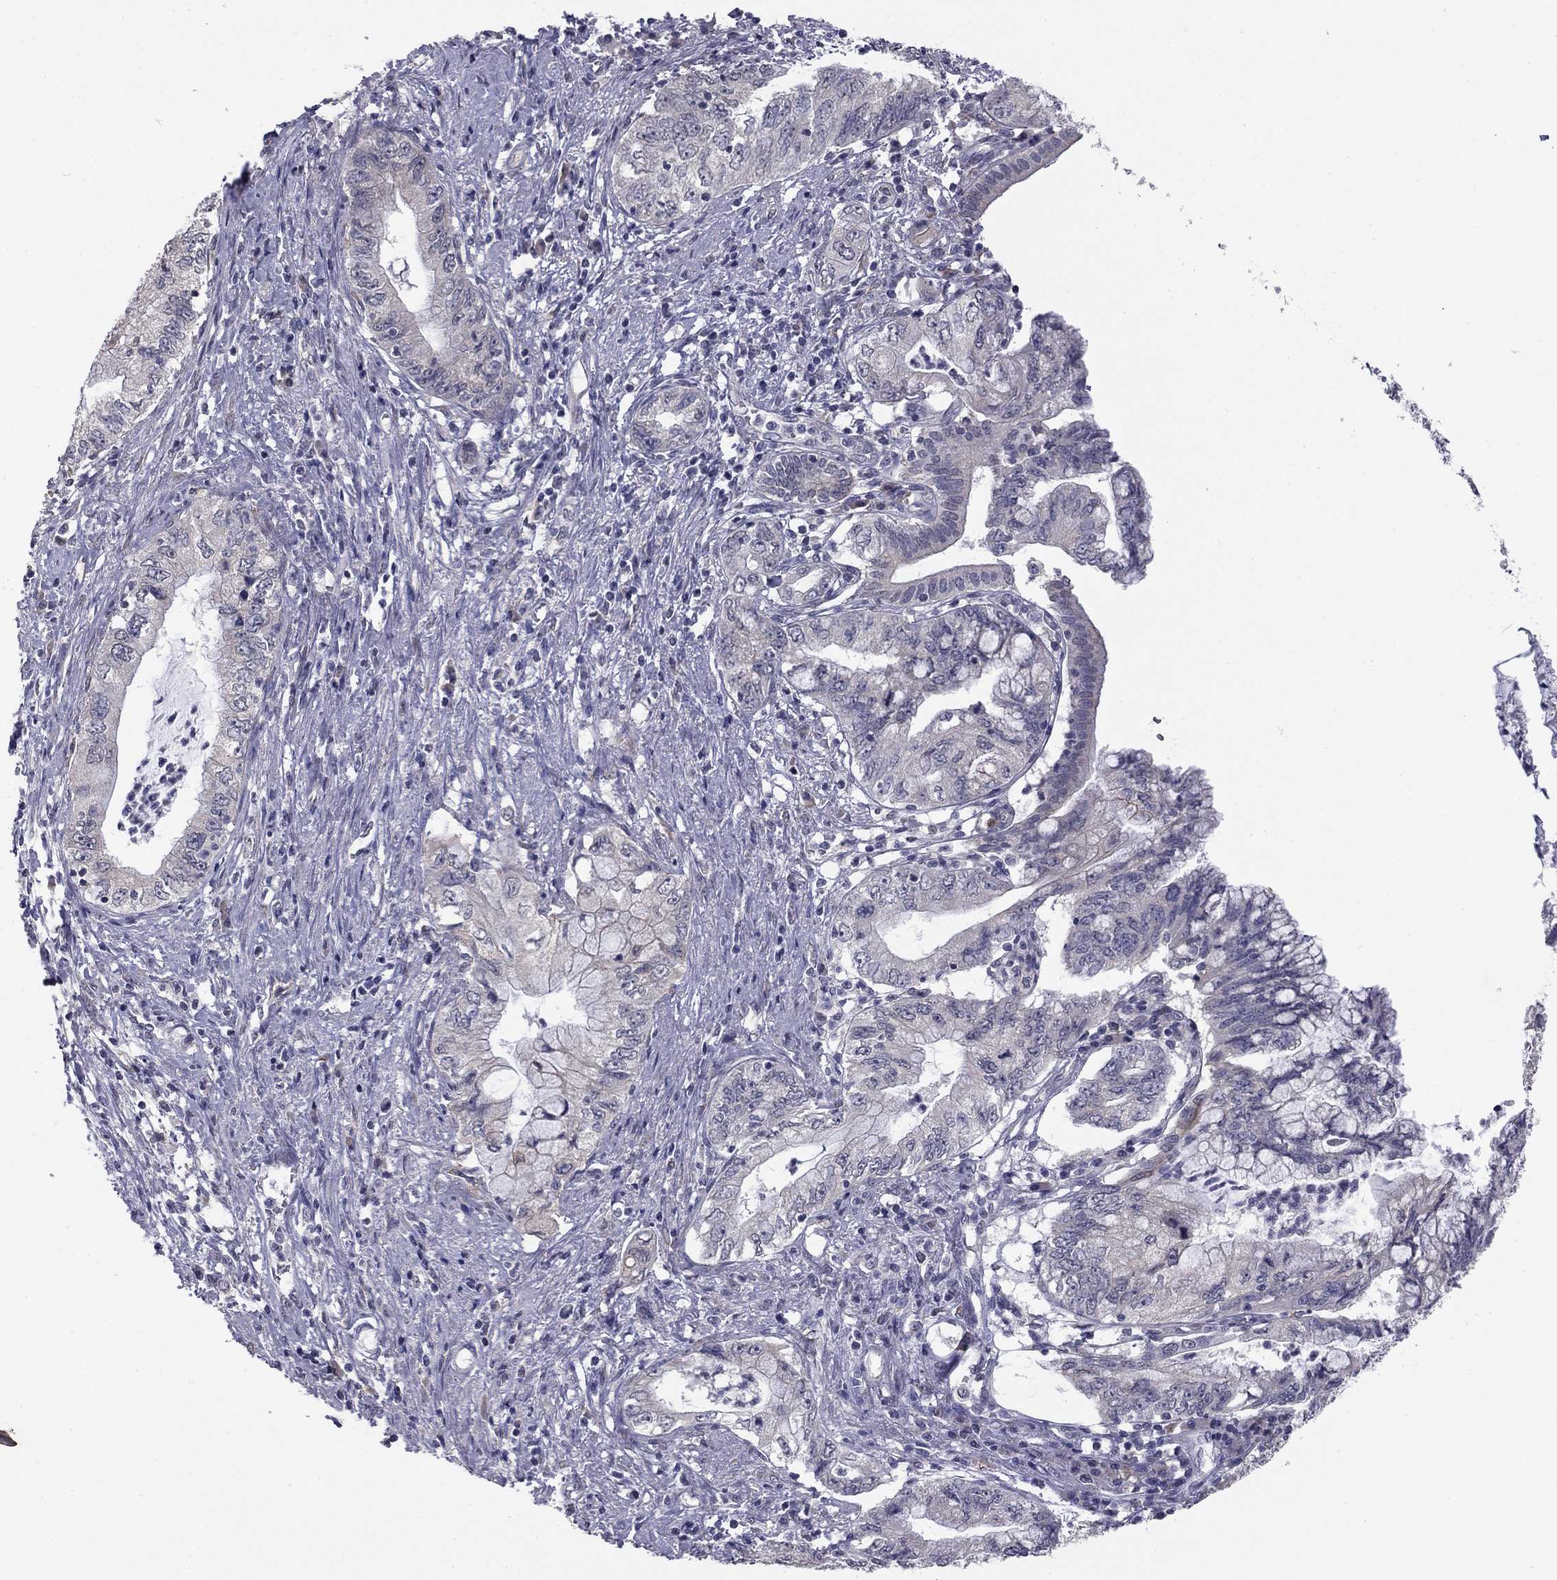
{"staining": {"intensity": "negative", "quantity": "none", "location": "none"}, "tissue": "pancreatic cancer", "cell_type": "Tumor cells", "image_type": "cancer", "snomed": [{"axis": "morphology", "description": "Adenocarcinoma, NOS"}, {"axis": "topography", "description": "Pancreas"}], "caption": "This micrograph is of pancreatic adenocarcinoma stained with IHC to label a protein in brown with the nuclei are counter-stained blue. There is no expression in tumor cells.", "gene": "PRRT2", "patient": {"sex": "female", "age": 73}}